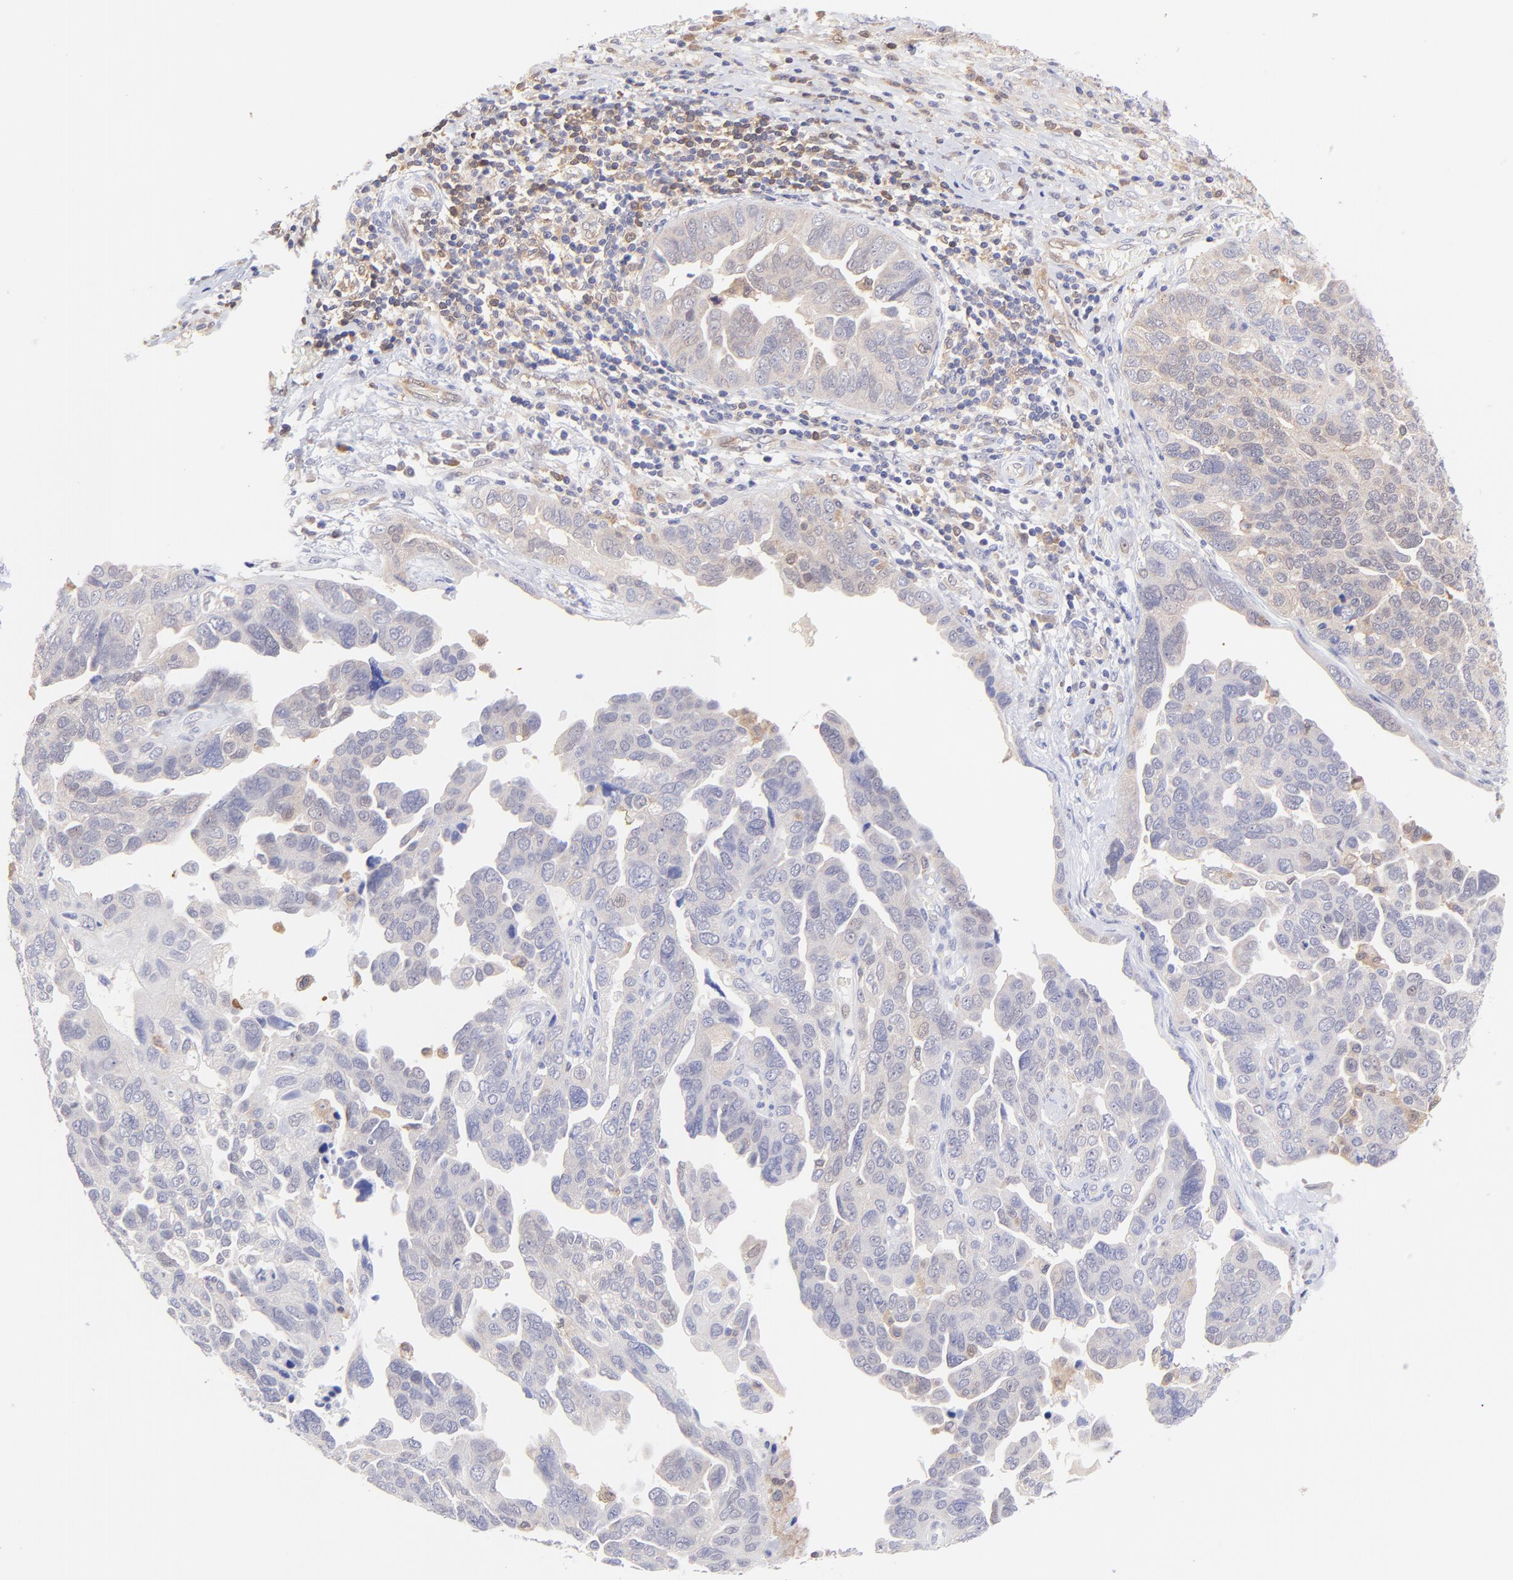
{"staining": {"intensity": "weak", "quantity": "<25%", "location": "cytoplasmic/membranous"}, "tissue": "ovarian cancer", "cell_type": "Tumor cells", "image_type": "cancer", "snomed": [{"axis": "morphology", "description": "Cystadenocarcinoma, serous, NOS"}, {"axis": "topography", "description": "Ovary"}], "caption": "Tumor cells show no significant positivity in ovarian serous cystadenocarcinoma. The staining was performed using DAB (3,3'-diaminobenzidine) to visualize the protein expression in brown, while the nuclei were stained in blue with hematoxylin (Magnification: 20x).", "gene": "HYAL1", "patient": {"sex": "female", "age": 64}}